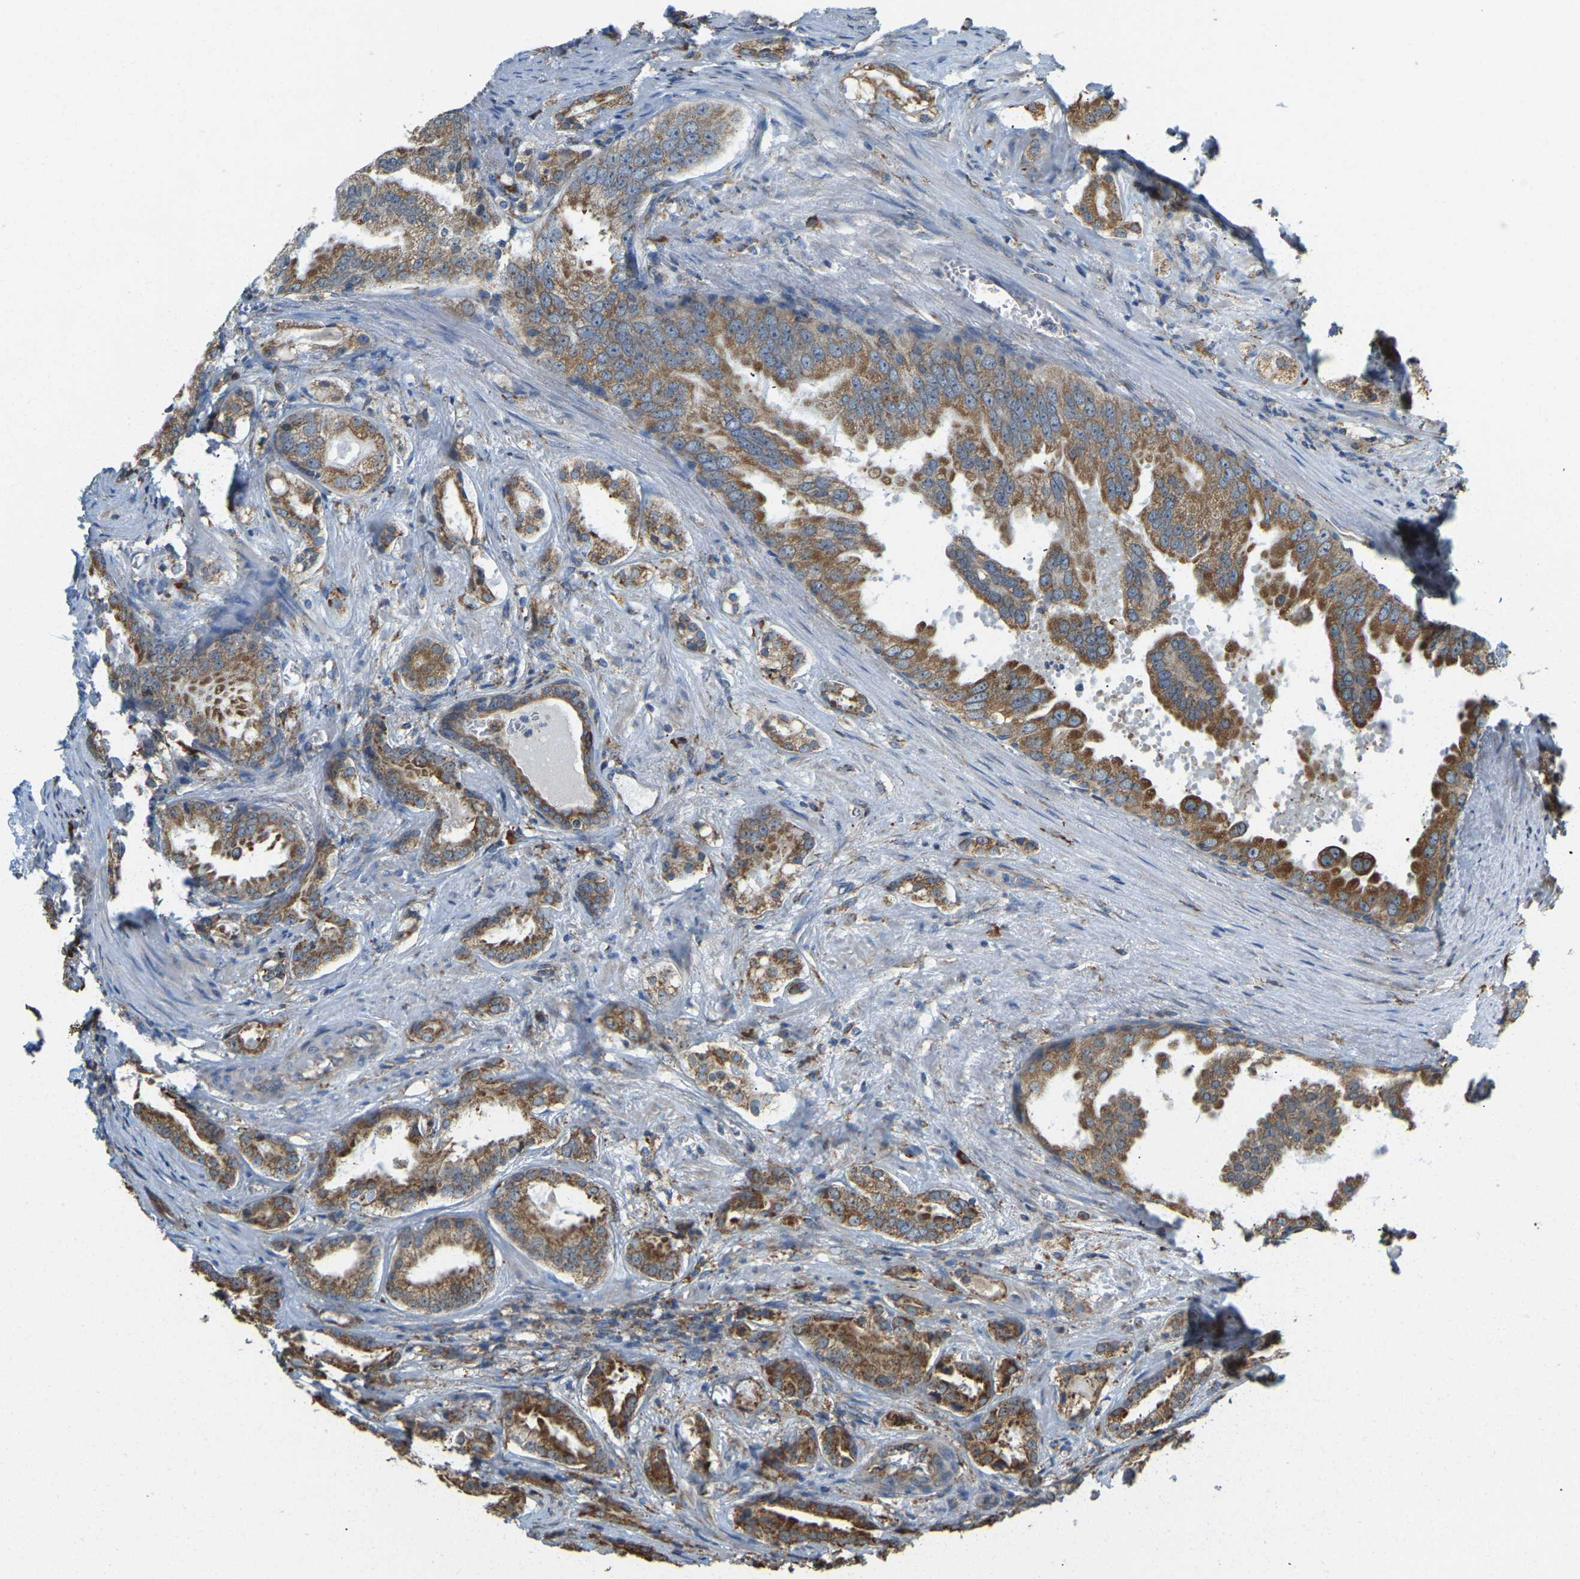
{"staining": {"intensity": "moderate", "quantity": ">75%", "location": "cytoplasmic/membranous"}, "tissue": "prostate cancer", "cell_type": "Tumor cells", "image_type": "cancer", "snomed": [{"axis": "morphology", "description": "Adenocarcinoma, High grade"}, {"axis": "topography", "description": "Prostate"}], "caption": "Immunohistochemistry image of neoplastic tissue: prostate cancer (high-grade adenocarcinoma) stained using immunohistochemistry (IHC) demonstrates medium levels of moderate protein expression localized specifically in the cytoplasmic/membranous of tumor cells, appearing as a cytoplasmic/membranous brown color.", "gene": "RNF115", "patient": {"sex": "male", "age": 64}}